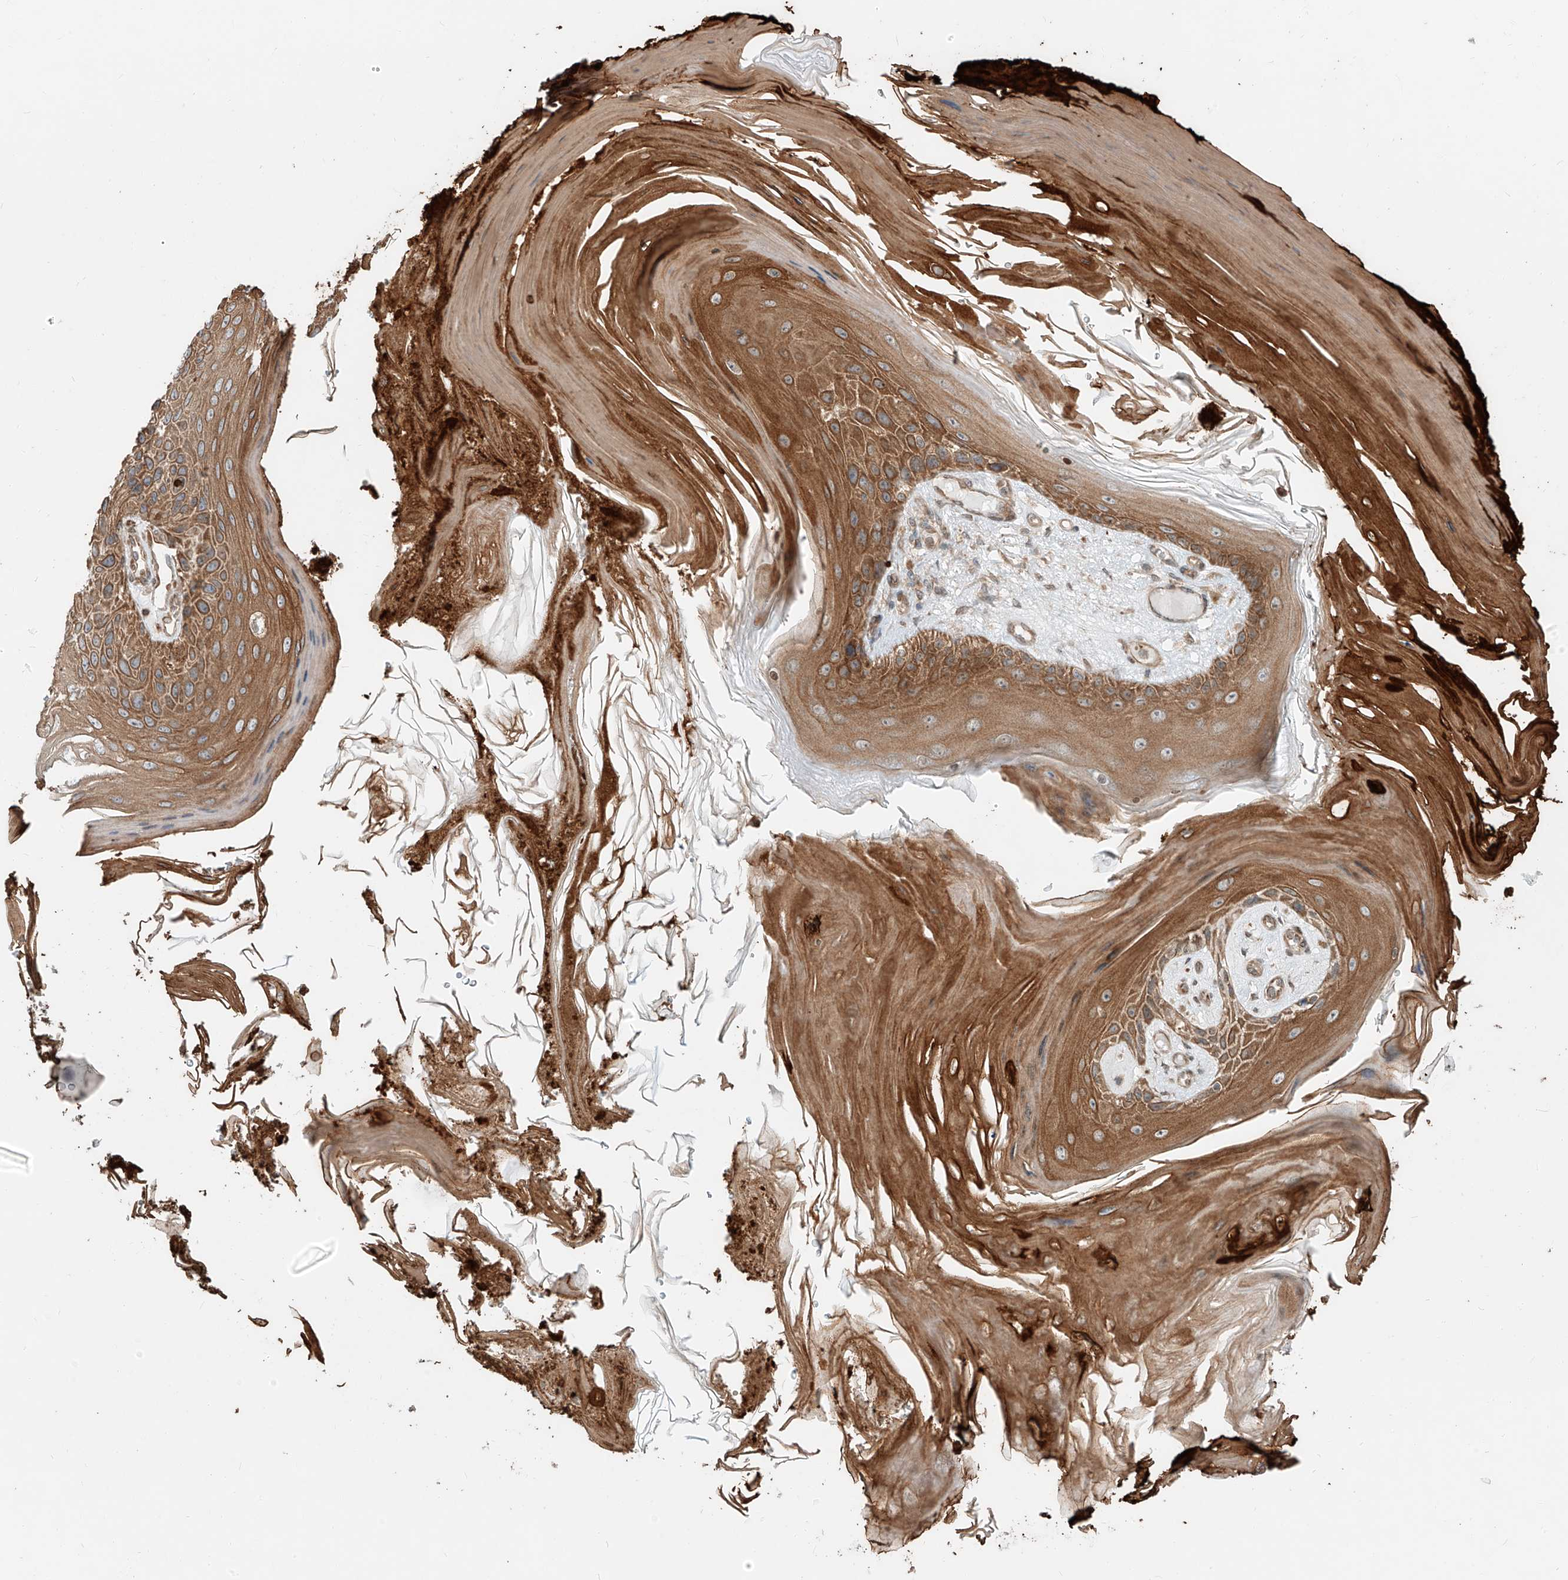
{"staining": {"intensity": "strong", "quantity": ">75%", "location": "cytoplasmic/membranous"}, "tissue": "skin cancer", "cell_type": "Tumor cells", "image_type": "cancer", "snomed": [{"axis": "morphology", "description": "Squamous cell carcinoma, NOS"}, {"axis": "topography", "description": "Skin"}], "caption": "Strong cytoplasmic/membranous protein expression is identified in about >75% of tumor cells in skin cancer.", "gene": "CEP162", "patient": {"sex": "female", "age": 88}}